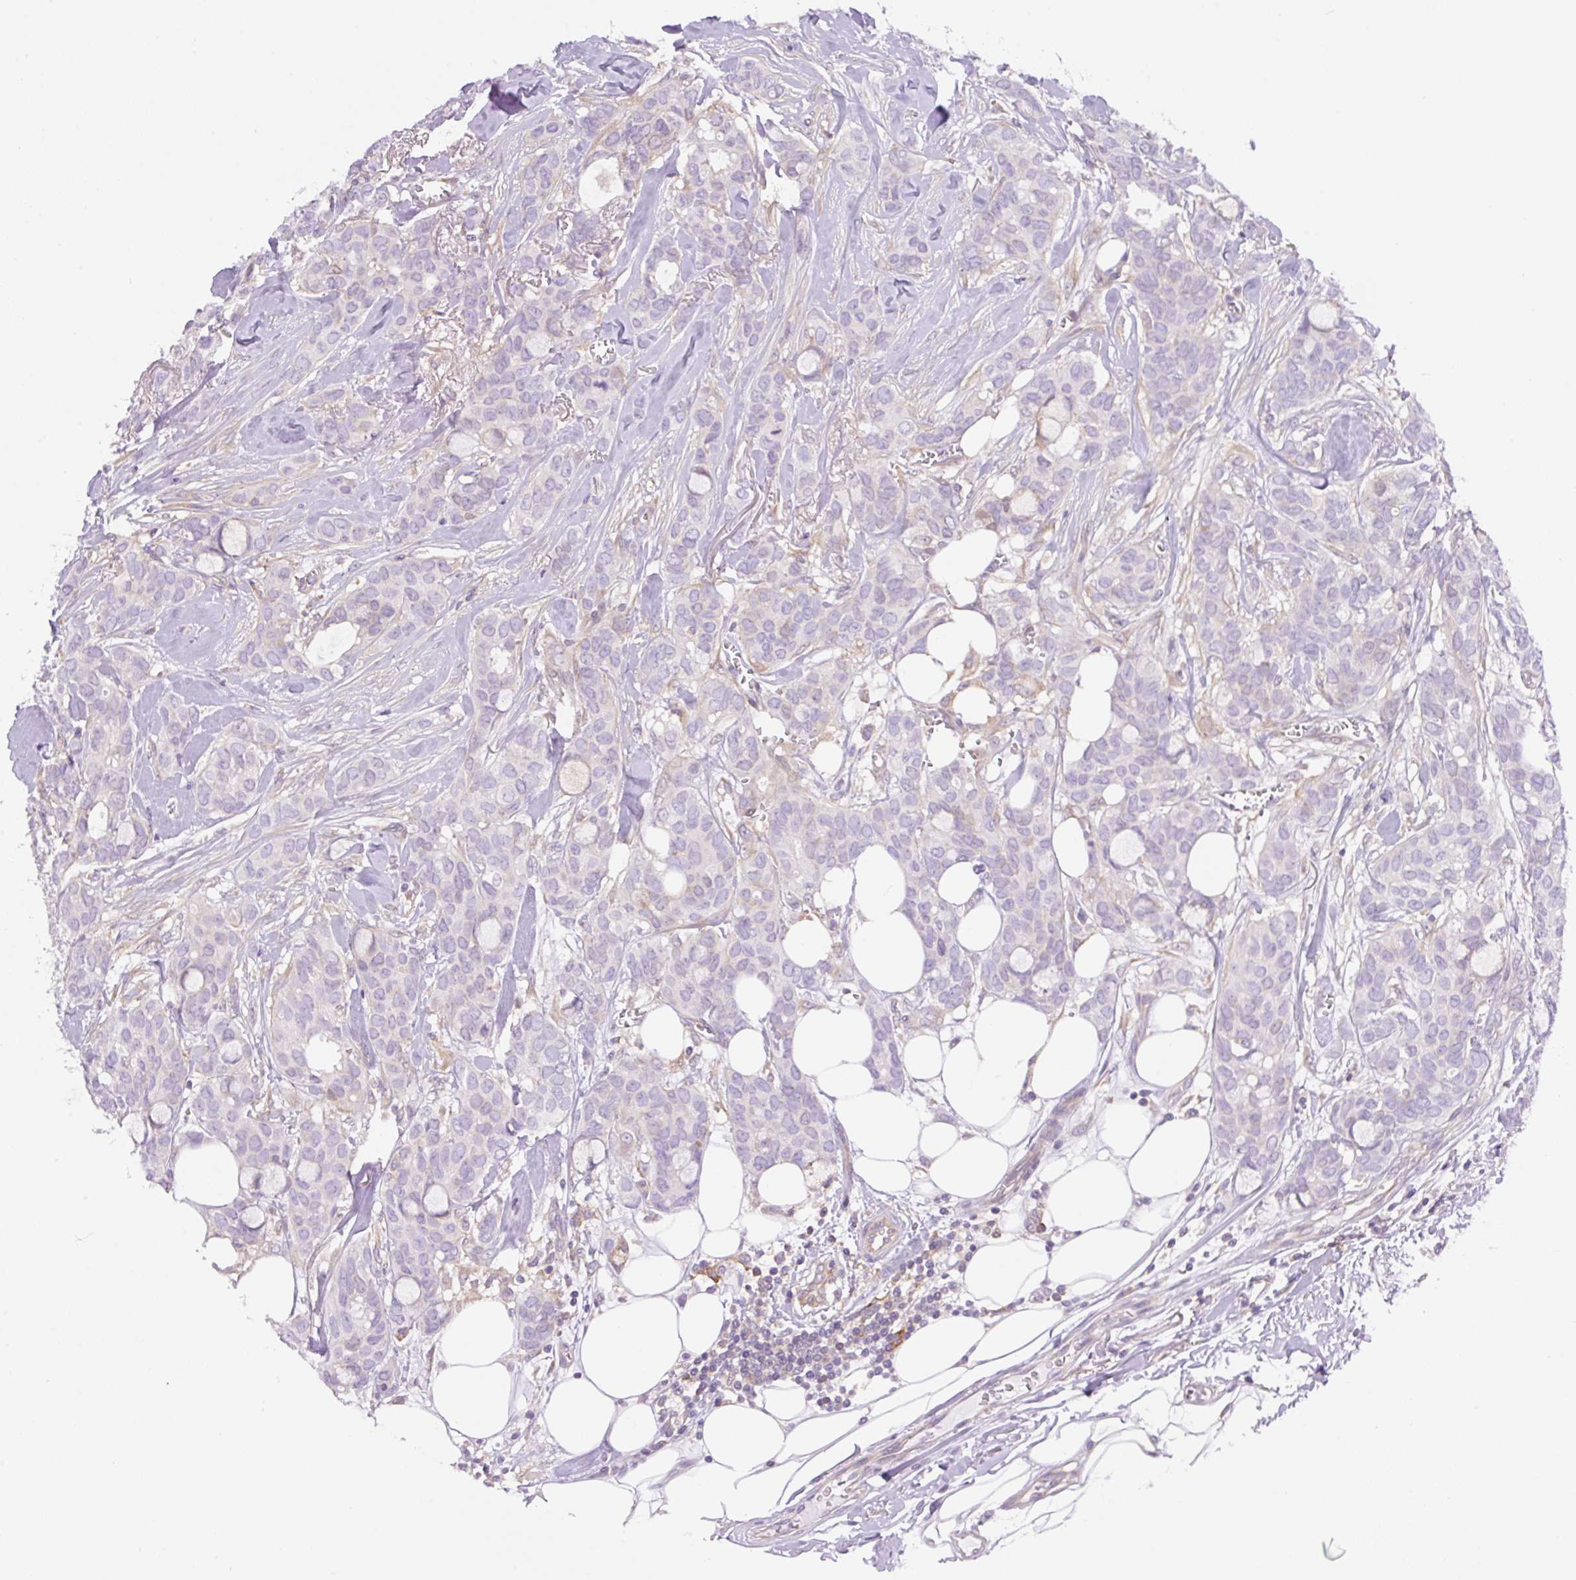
{"staining": {"intensity": "negative", "quantity": "none", "location": "none"}, "tissue": "breast cancer", "cell_type": "Tumor cells", "image_type": "cancer", "snomed": [{"axis": "morphology", "description": "Duct carcinoma"}, {"axis": "topography", "description": "Breast"}], "caption": "Immunohistochemical staining of breast intraductal carcinoma shows no significant expression in tumor cells. (Immunohistochemistry, brightfield microscopy, high magnification).", "gene": "CAMK2B", "patient": {"sex": "female", "age": 84}}